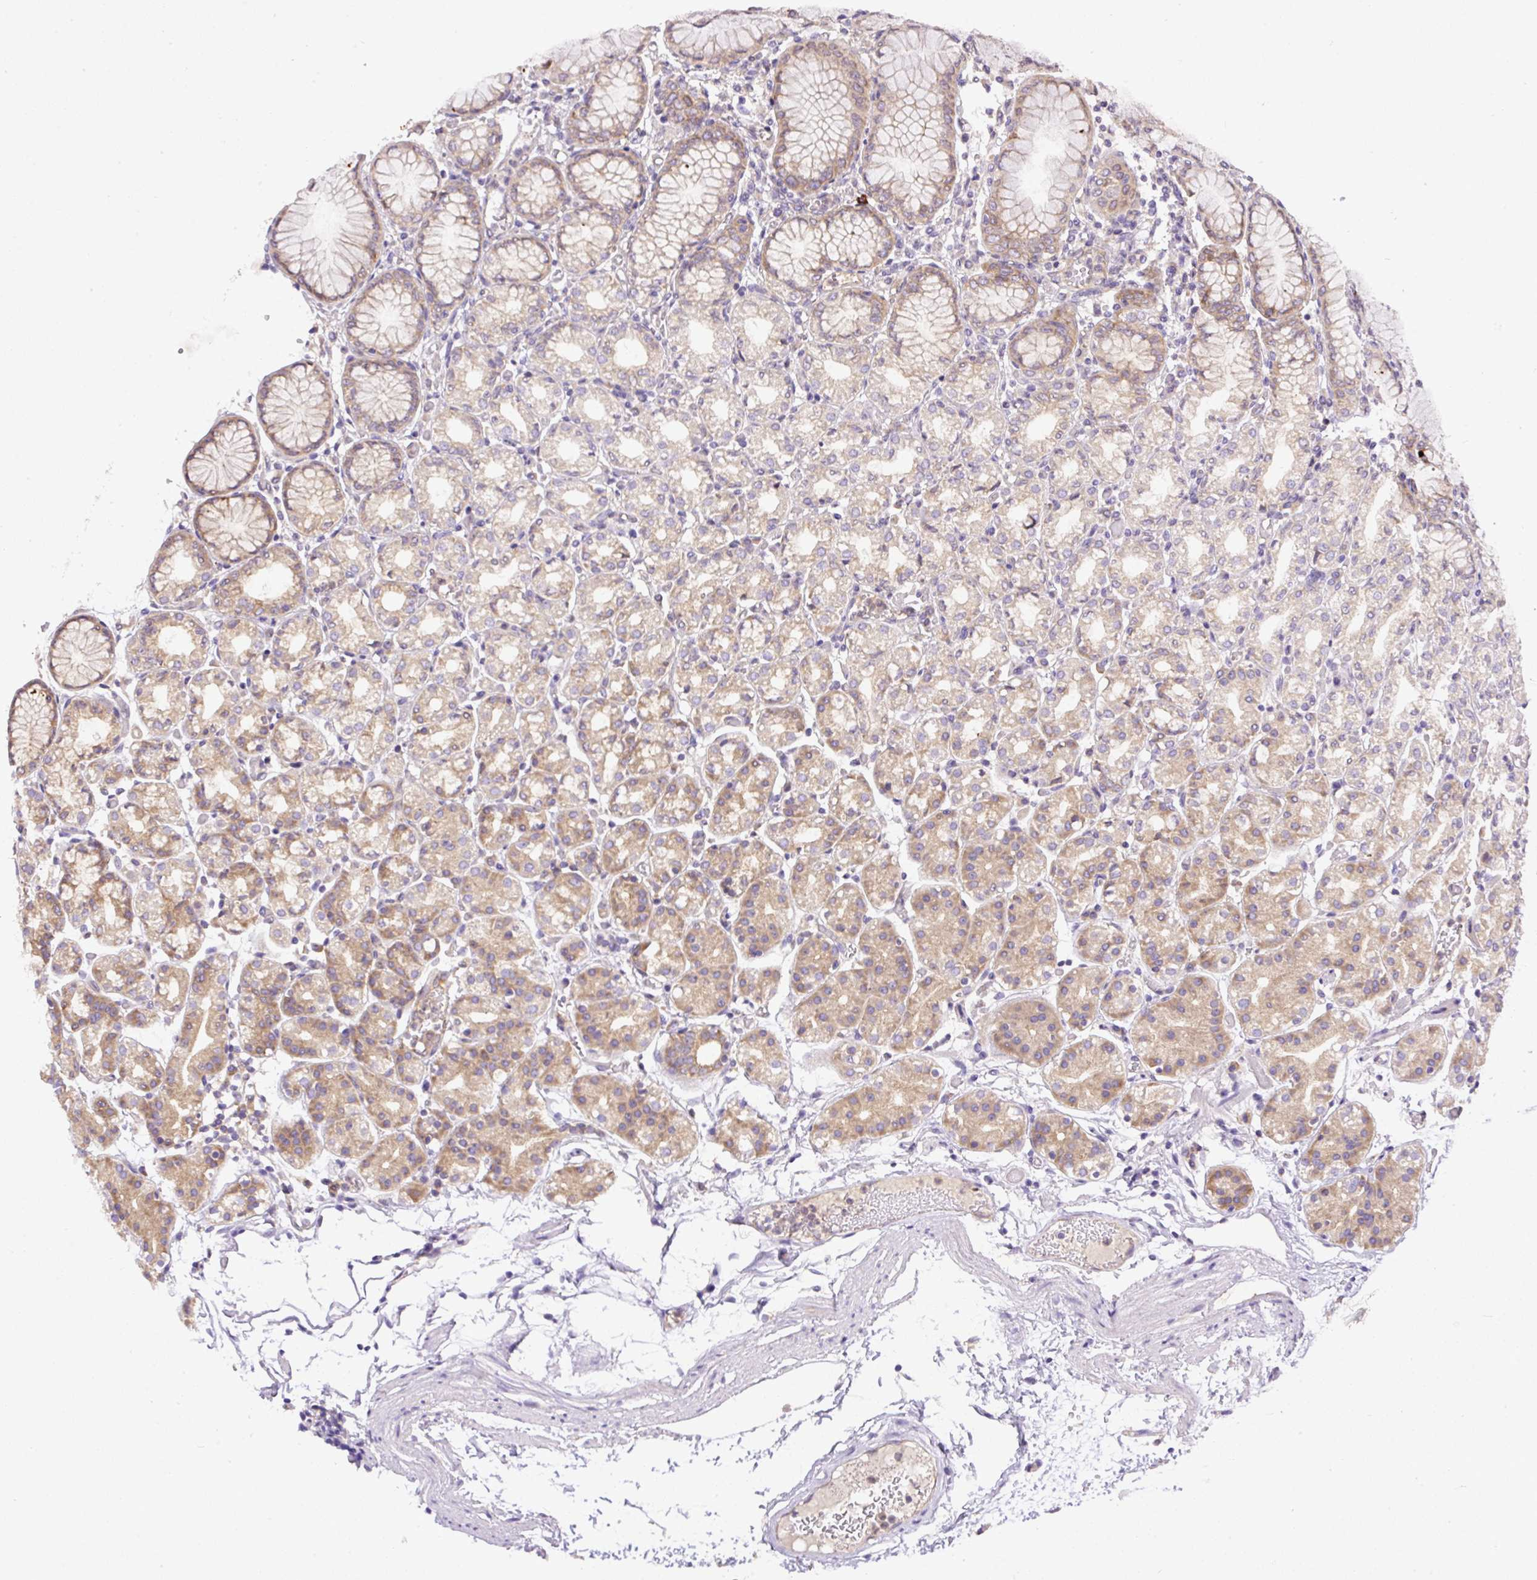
{"staining": {"intensity": "moderate", "quantity": "25%-75%", "location": "cytoplasmic/membranous"}, "tissue": "stomach", "cell_type": "Glandular cells", "image_type": "normal", "snomed": [{"axis": "morphology", "description": "Normal tissue, NOS"}, {"axis": "topography", "description": "Stomach"}], "caption": "Immunohistochemical staining of unremarkable human stomach demonstrates moderate cytoplasmic/membranous protein positivity in approximately 25%-75% of glandular cells.", "gene": "DAPK1", "patient": {"sex": "female", "age": 57}}